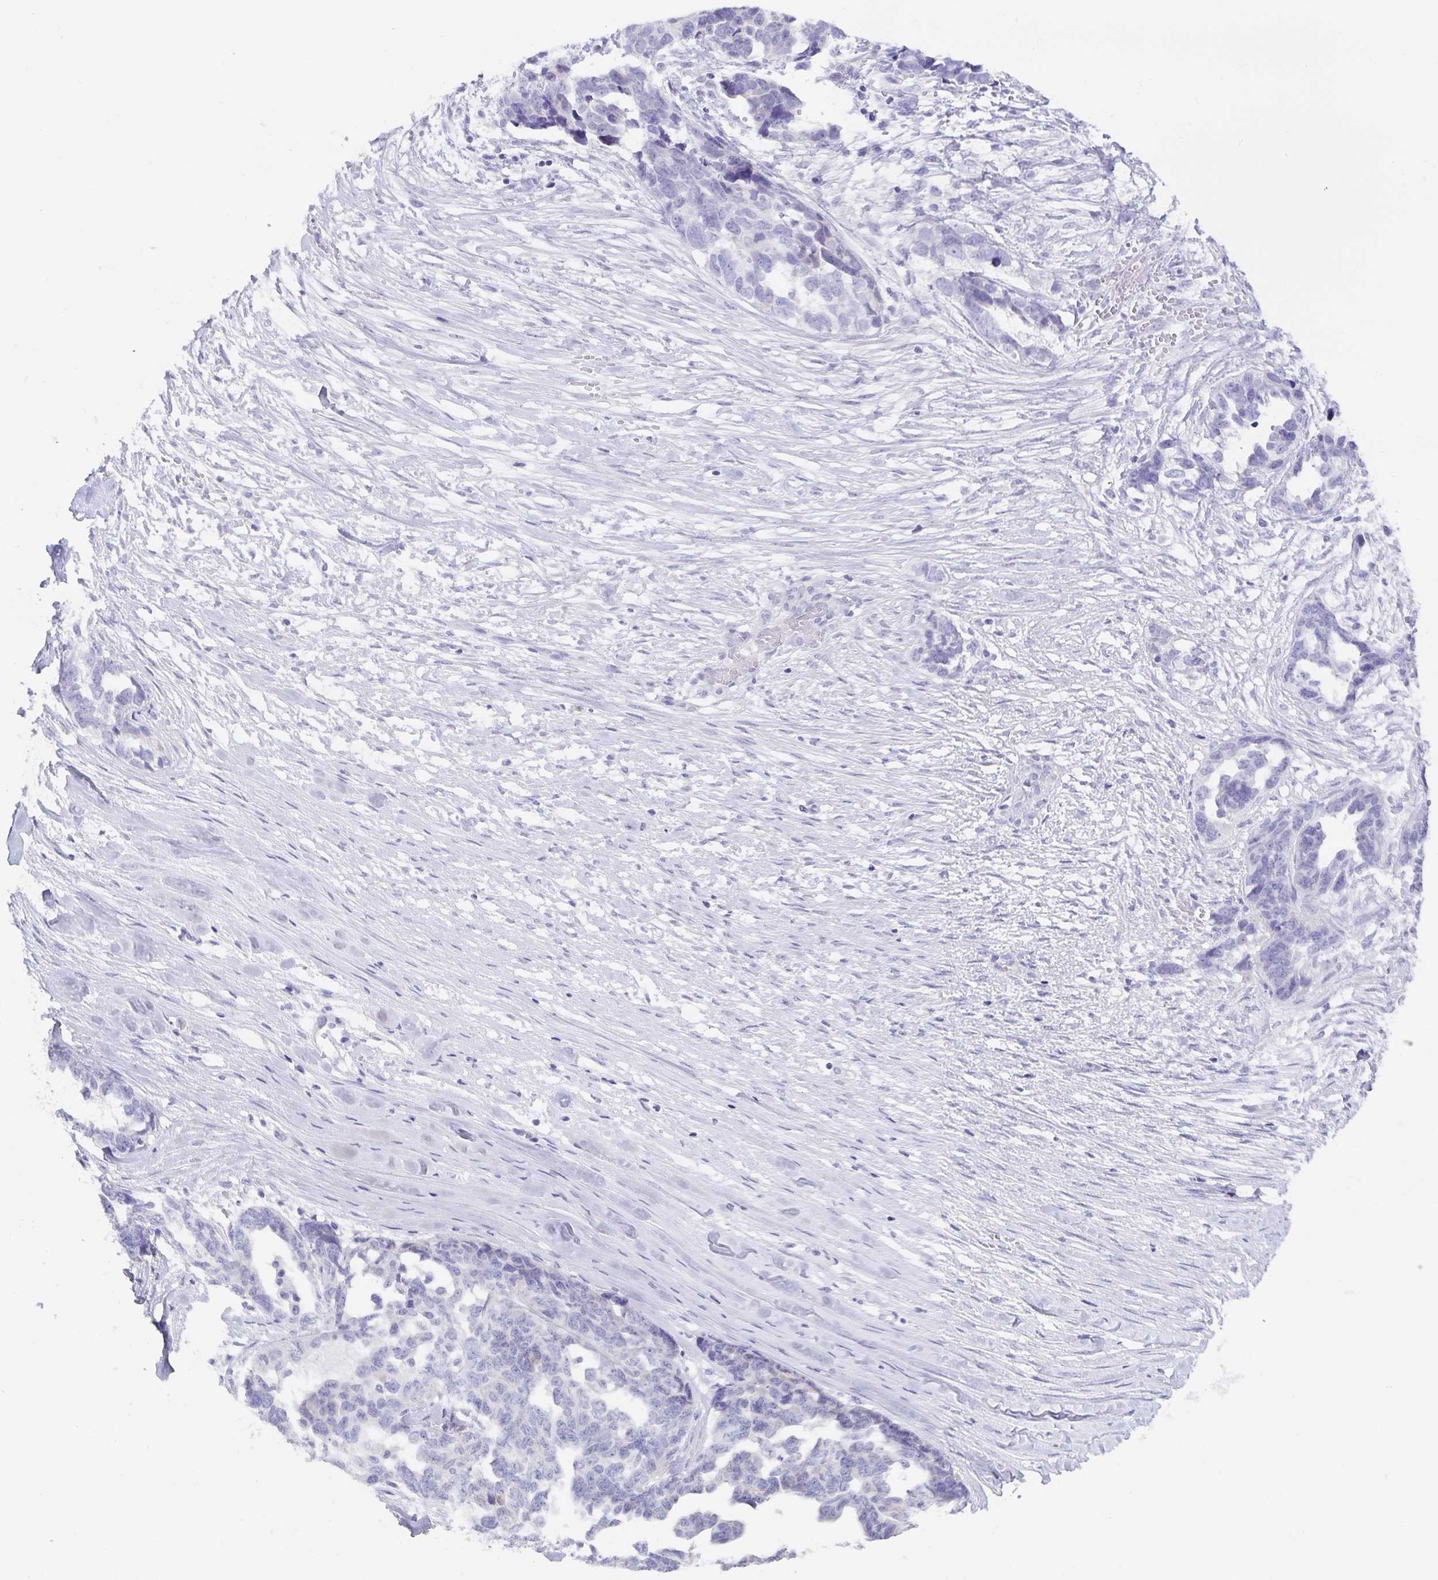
{"staining": {"intensity": "negative", "quantity": "none", "location": "none"}, "tissue": "ovarian cancer", "cell_type": "Tumor cells", "image_type": "cancer", "snomed": [{"axis": "morphology", "description": "Cystadenocarcinoma, serous, NOS"}, {"axis": "topography", "description": "Ovary"}], "caption": "The IHC micrograph has no significant positivity in tumor cells of ovarian cancer tissue.", "gene": "AQP4", "patient": {"sex": "female", "age": 69}}